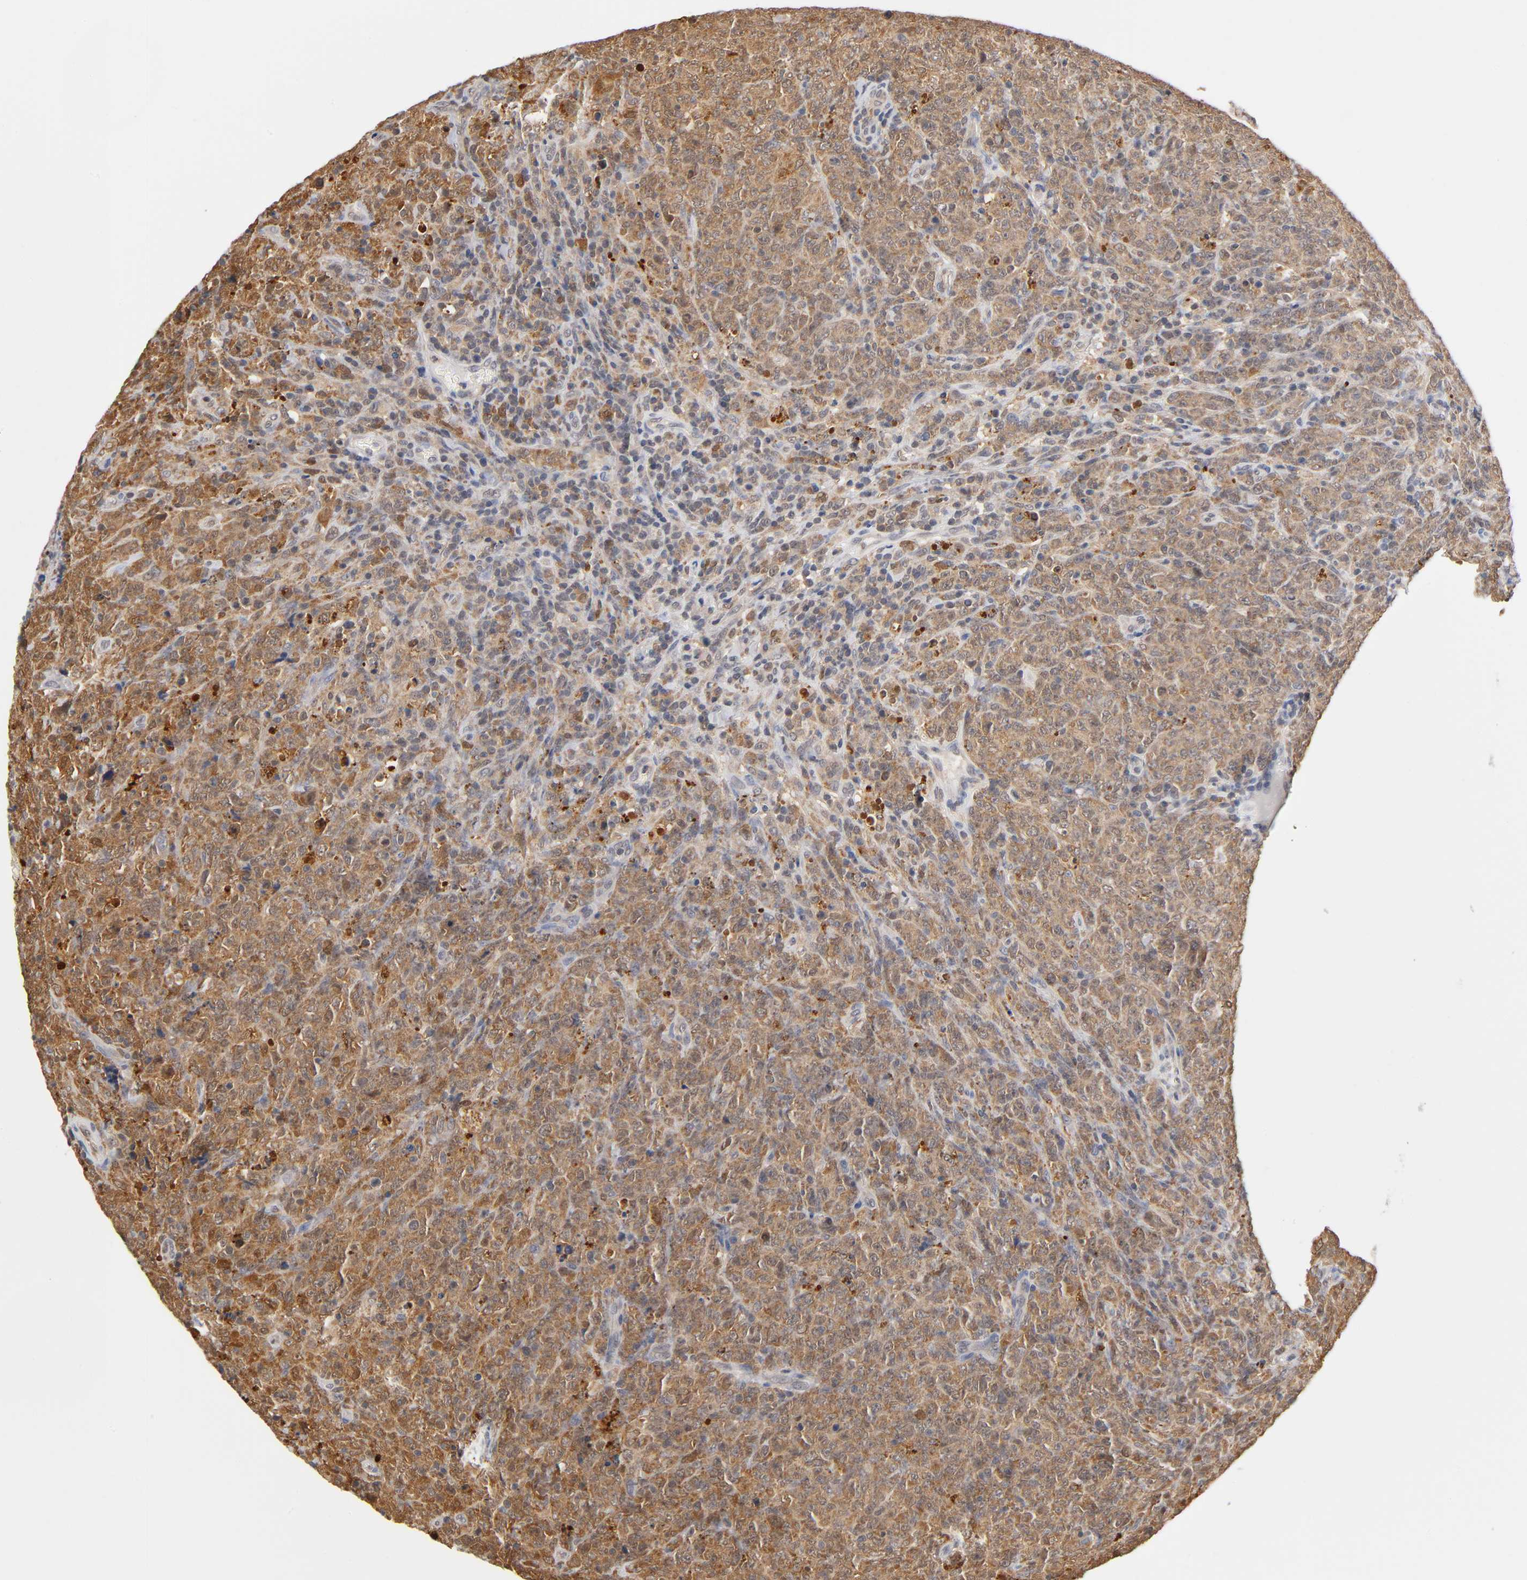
{"staining": {"intensity": "moderate", "quantity": ">75%", "location": "cytoplasmic/membranous"}, "tissue": "lymphoma", "cell_type": "Tumor cells", "image_type": "cancer", "snomed": [{"axis": "morphology", "description": "Malignant lymphoma, non-Hodgkin's type, High grade"}, {"axis": "topography", "description": "Tonsil"}], "caption": "Immunohistochemistry (DAB) staining of lymphoma shows moderate cytoplasmic/membranous protein positivity in about >75% of tumor cells.", "gene": "DFFB", "patient": {"sex": "female", "age": 36}}